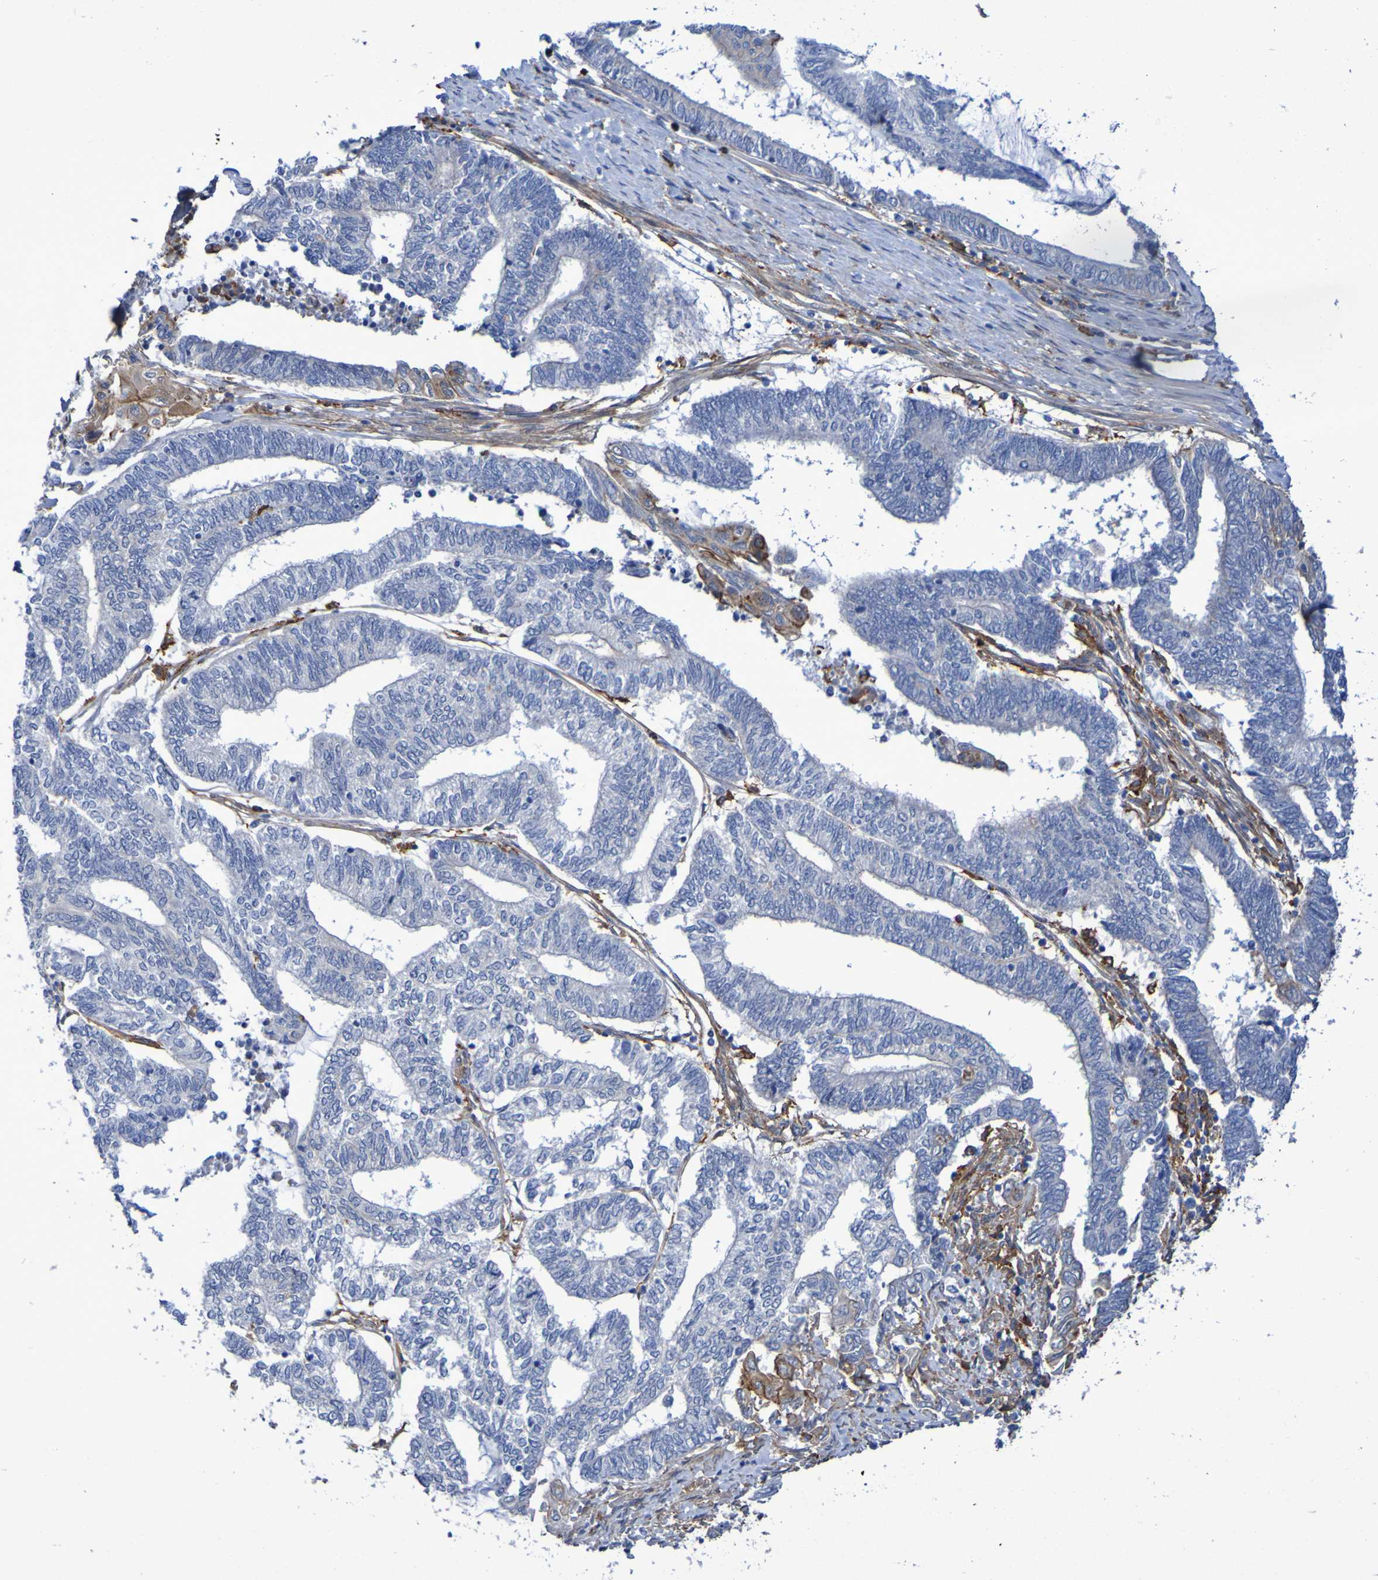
{"staining": {"intensity": "negative", "quantity": "none", "location": "none"}, "tissue": "endometrial cancer", "cell_type": "Tumor cells", "image_type": "cancer", "snomed": [{"axis": "morphology", "description": "Adenocarcinoma, NOS"}, {"axis": "topography", "description": "Uterus"}, {"axis": "topography", "description": "Endometrium"}], "caption": "This is an immunohistochemistry (IHC) image of human adenocarcinoma (endometrial). There is no staining in tumor cells.", "gene": "SCRG1", "patient": {"sex": "female", "age": 70}}